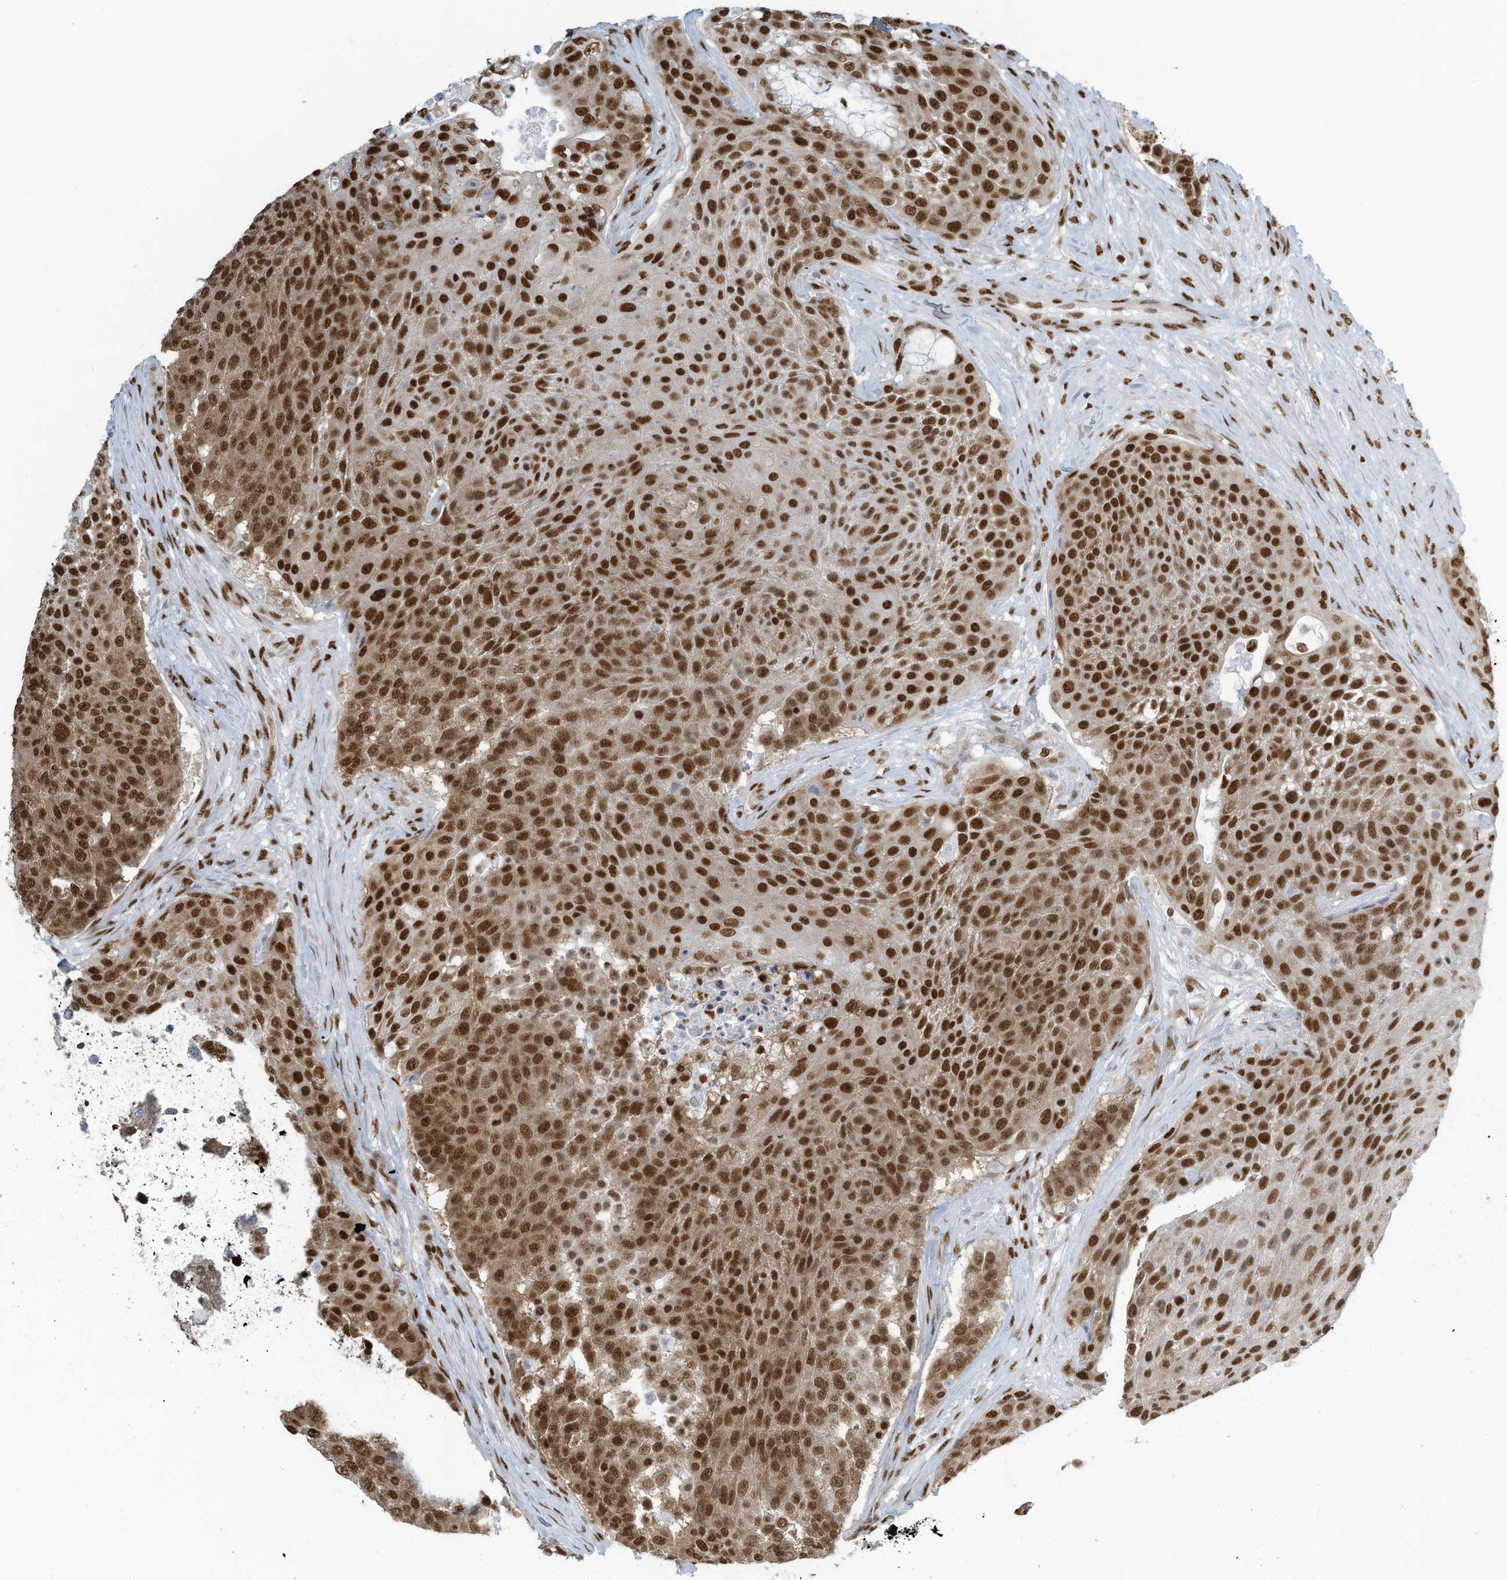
{"staining": {"intensity": "strong", "quantity": ">75%", "location": "nuclear"}, "tissue": "urothelial cancer", "cell_type": "Tumor cells", "image_type": "cancer", "snomed": [{"axis": "morphology", "description": "Urothelial carcinoma, High grade"}, {"axis": "topography", "description": "Urinary bladder"}], "caption": "A brown stain highlights strong nuclear positivity of a protein in human urothelial cancer tumor cells. The protein is stained brown, and the nuclei are stained in blue (DAB (3,3'-diaminobenzidine) IHC with brightfield microscopy, high magnification).", "gene": "SARNP", "patient": {"sex": "female", "age": 63}}